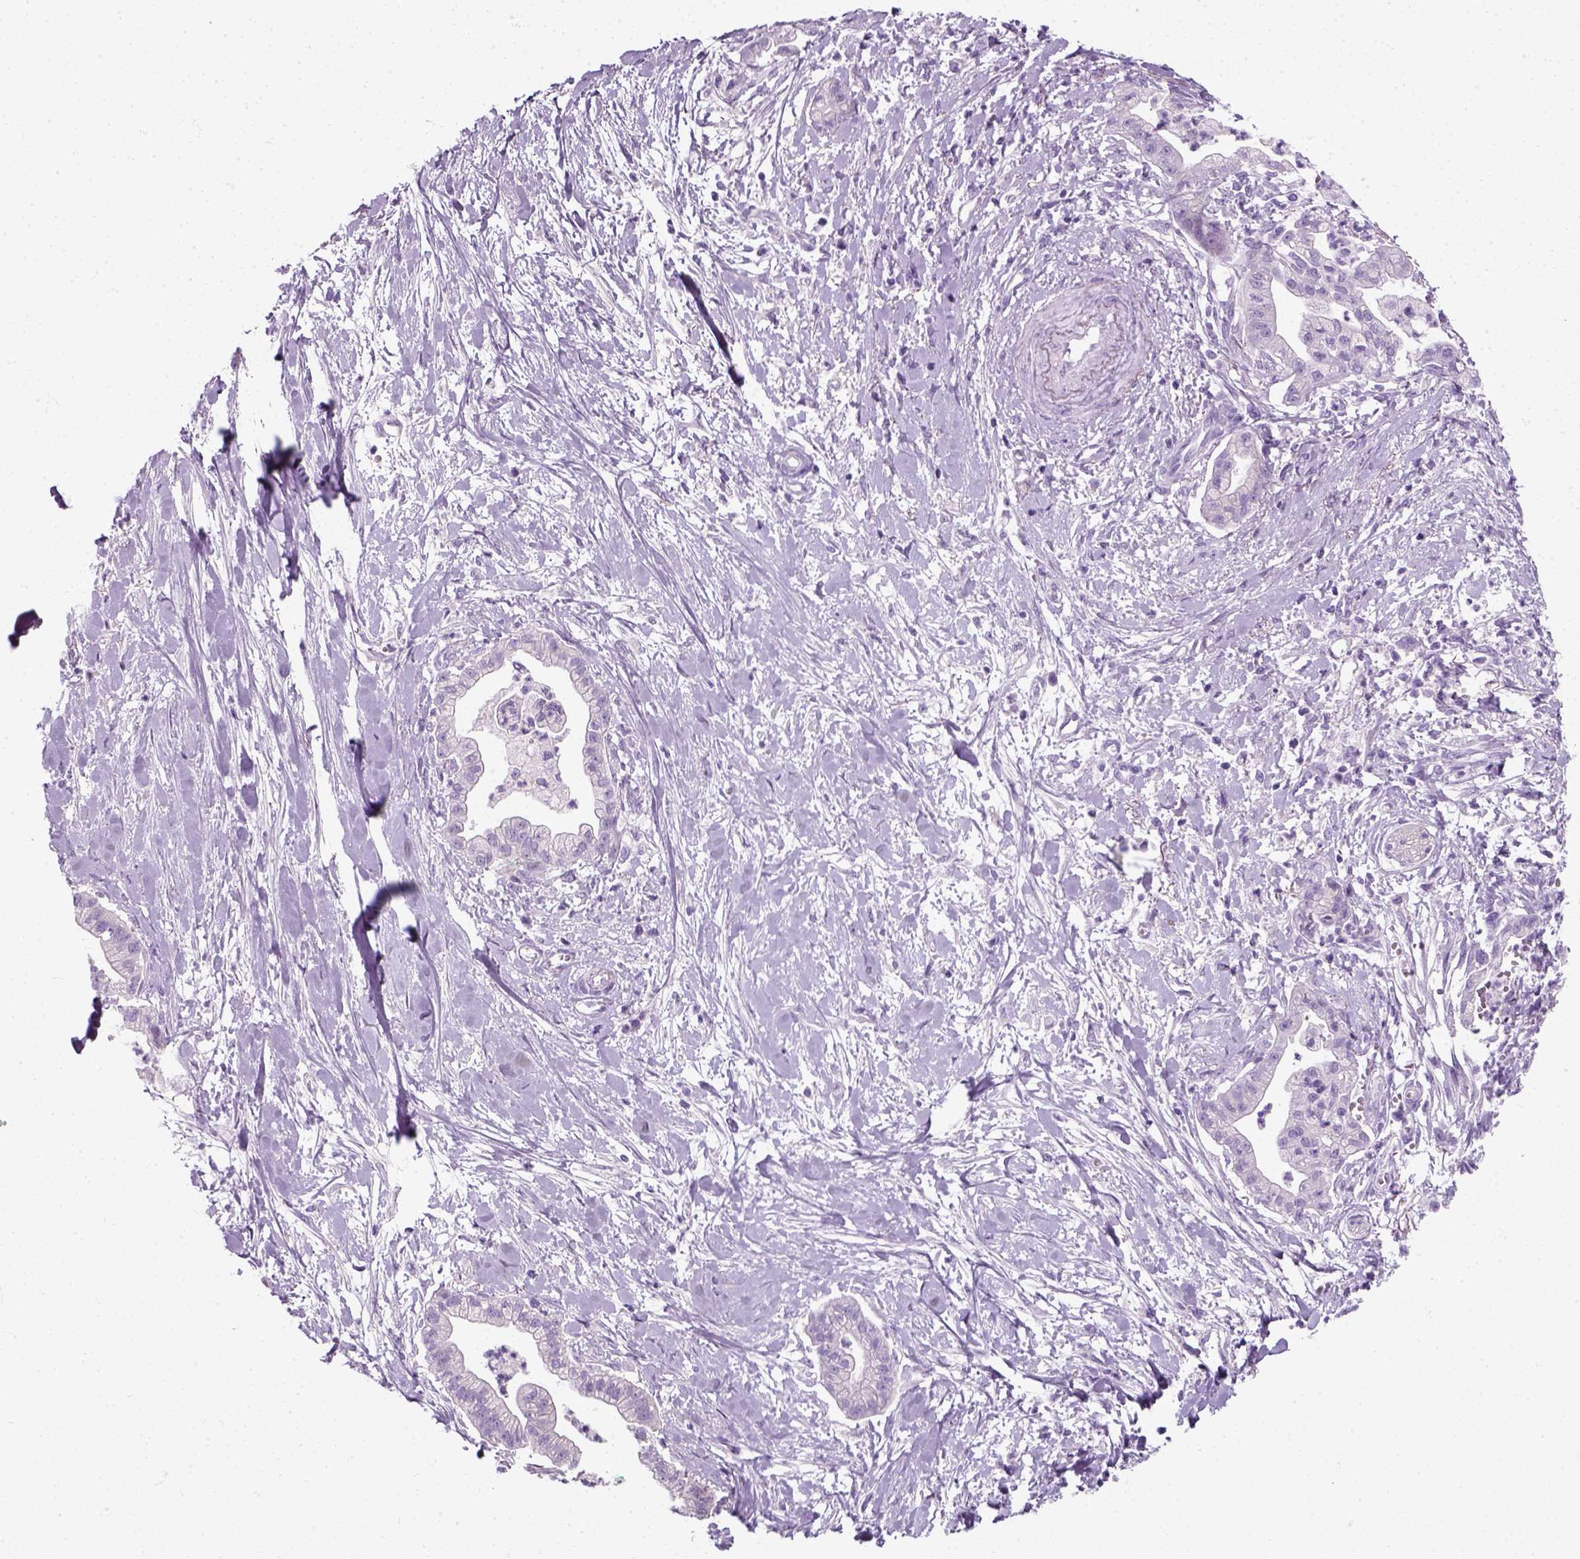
{"staining": {"intensity": "negative", "quantity": "none", "location": "none"}, "tissue": "pancreatic cancer", "cell_type": "Tumor cells", "image_type": "cancer", "snomed": [{"axis": "morphology", "description": "Normal tissue, NOS"}, {"axis": "morphology", "description": "Adenocarcinoma, NOS"}, {"axis": "topography", "description": "Lymph node"}, {"axis": "topography", "description": "Pancreas"}], "caption": "Pancreatic adenocarcinoma stained for a protein using immunohistochemistry (IHC) reveals no positivity tumor cells.", "gene": "SLC12A5", "patient": {"sex": "female", "age": 58}}